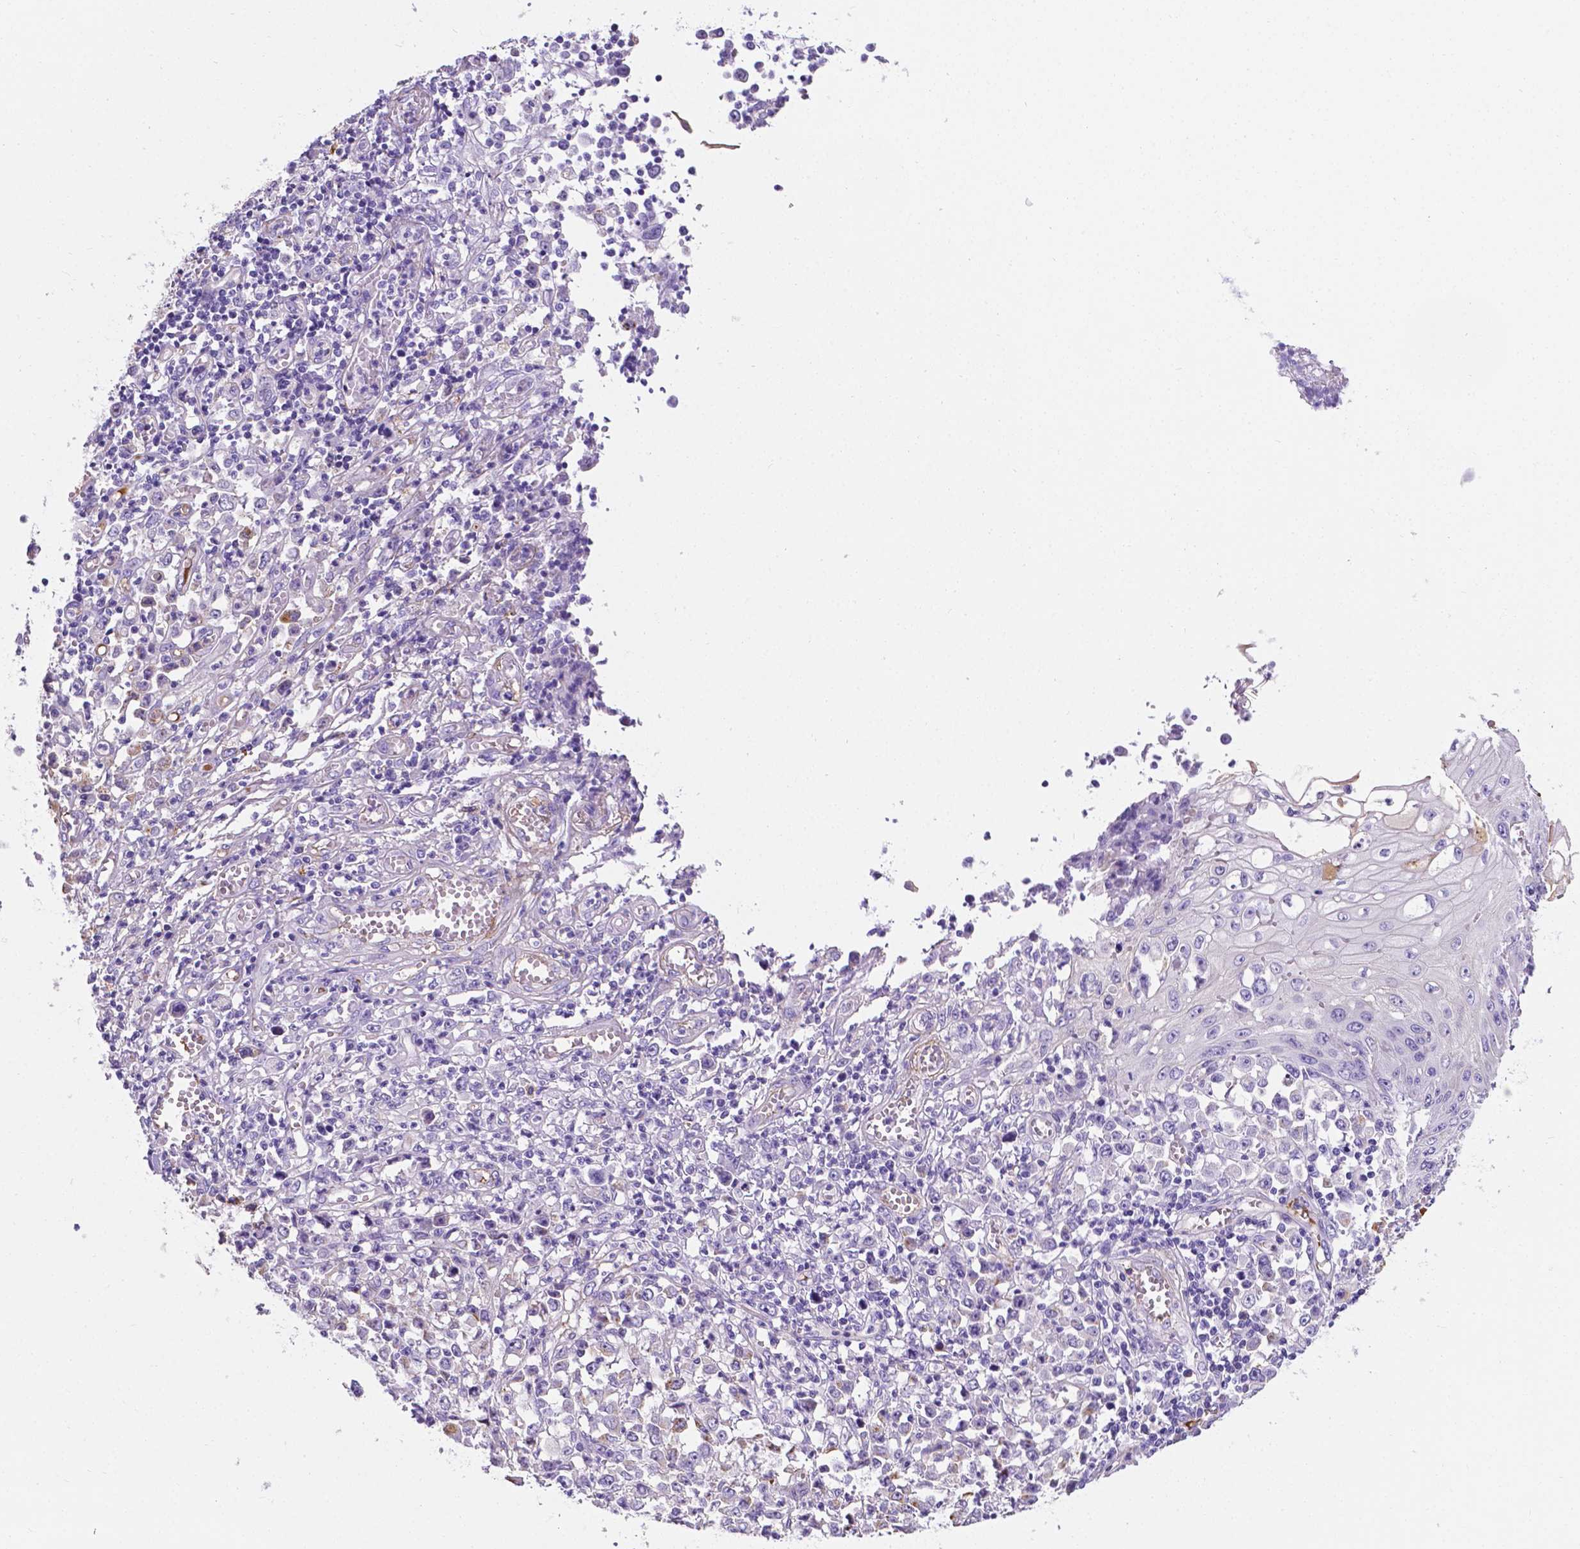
{"staining": {"intensity": "moderate", "quantity": "<25%", "location": "cytoplasmic/membranous"}, "tissue": "stomach cancer", "cell_type": "Tumor cells", "image_type": "cancer", "snomed": [{"axis": "morphology", "description": "Adenocarcinoma, NOS"}, {"axis": "topography", "description": "Stomach, upper"}], "caption": "An immunohistochemistry (IHC) image of tumor tissue is shown. Protein staining in brown labels moderate cytoplasmic/membranous positivity in stomach cancer within tumor cells.", "gene": "APOE", "patient": {"sex": "male", "age": 70}}